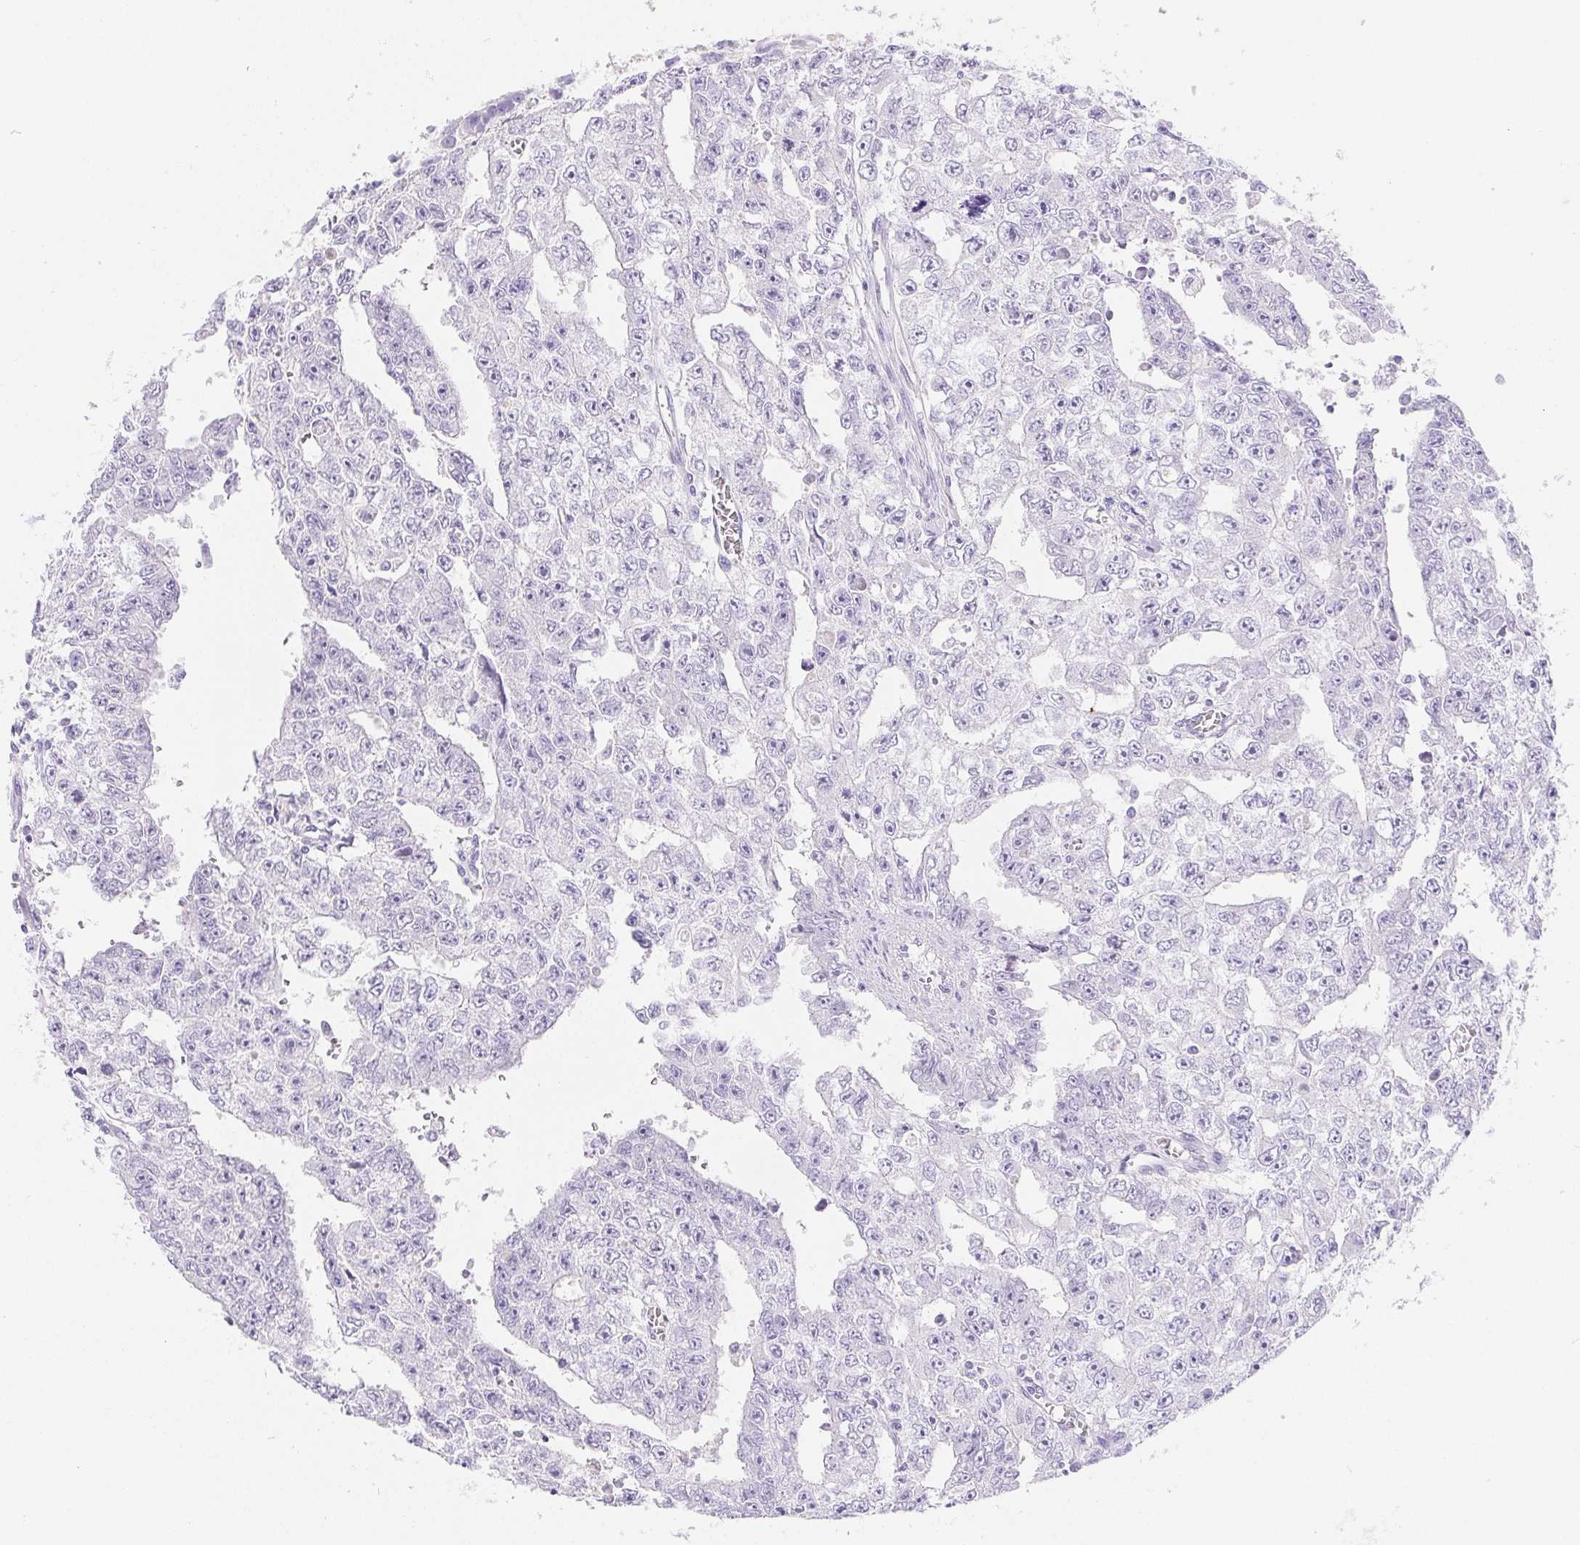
{"staining": {"intensity": "negative", "quantity": "none", "location": "none"}, "tissue": "testis cancer", "cell_type": "Tumor cells", "image_type": "cancer", "snomed": [{"axis": "morphology", "description": "Carcinoma, Embryonal, NOS"}, {"axis": "morphology", "description": "Teratoma, malignant, NOS"}, {"axis": "topography", "description": "Testis"}], "caption": "This is an immunohistochemistry (IHC) photomicrograph of teratoma (malignant) (testis). There is no positivity in tumor cells.", "gene": "PNLIP", "patient": {"sex": "male", "age": 24}}